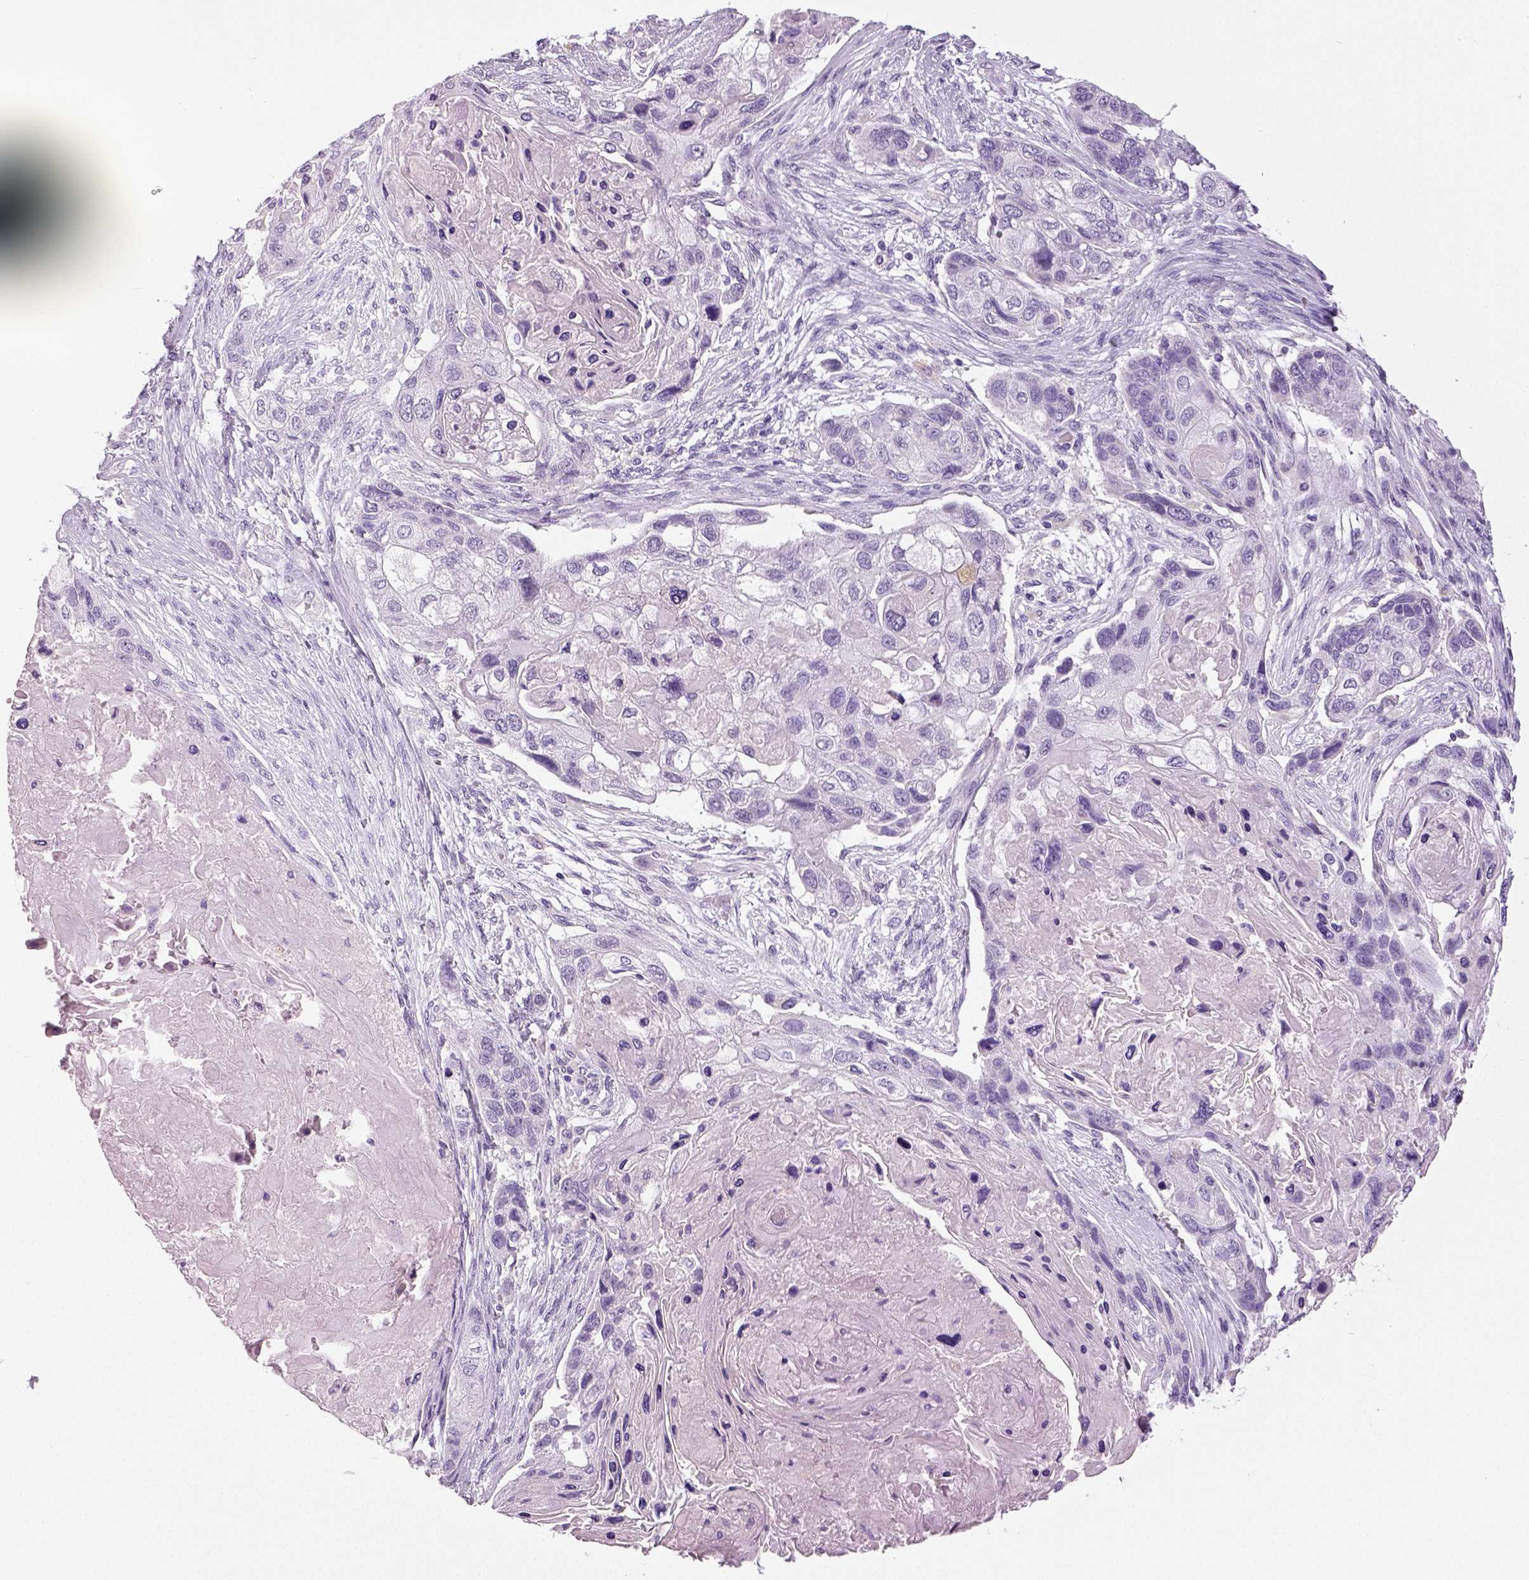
{"staining": {"intensity": "negative", "quantity": "none", "location": "none"}, "tissue": "lung cancer", "cell_type": "Tumor cells", "image_type": "cancer", "snomed": [{"axis": "morphology", "description": "Squamous cell carcinoma, NOS"}, {"axis": "topography", "description": "Lung"}], "caption": "An immunohistochemistry photomicrograph of squamous cell carcinoma (lung) is shown. There is no staining in tumor cells of squamous cell carcinoma (lung).", "gene": "NECAB2", "patient": {"sex": "male", "age": 69}}